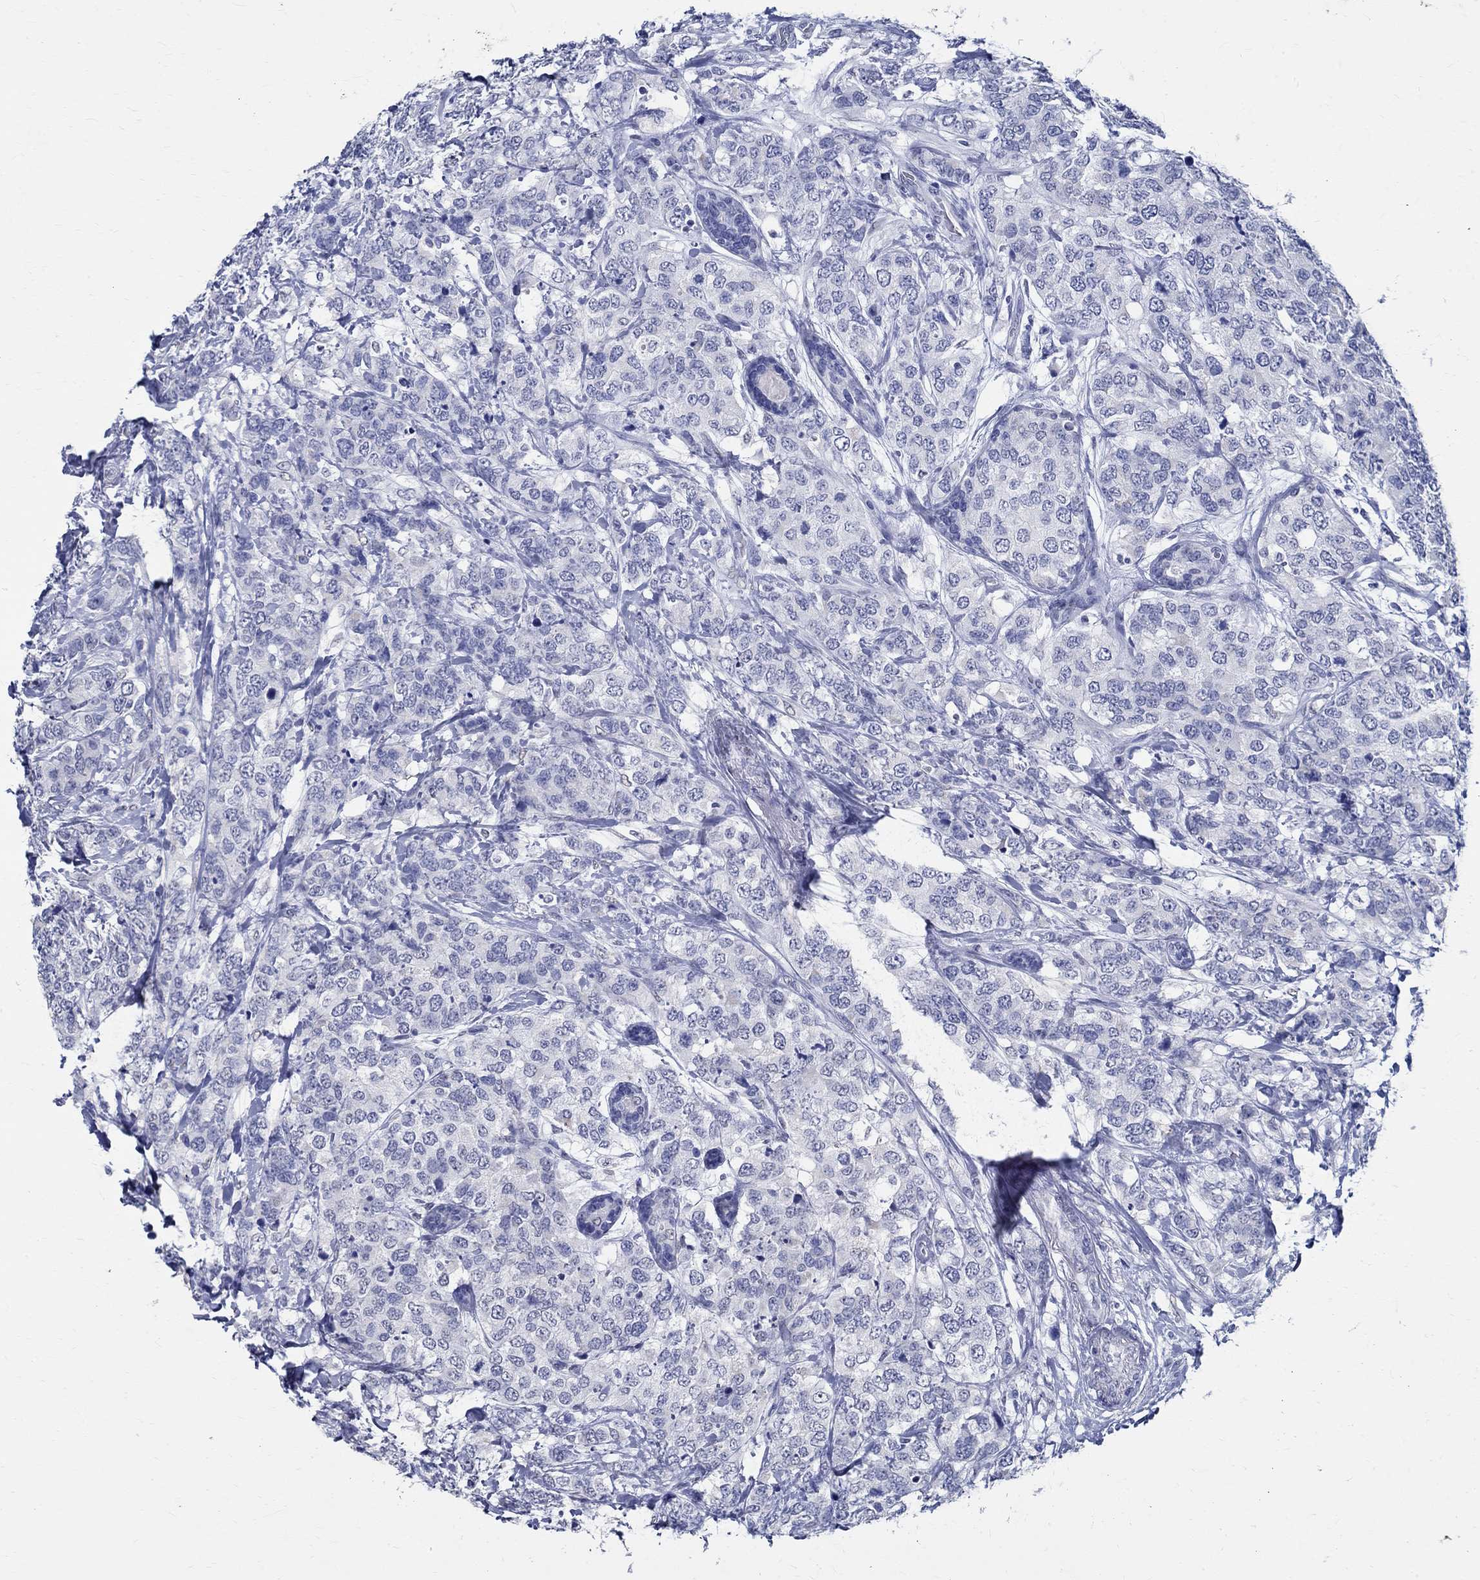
{"staining": {"intensity": "negative", "quantity": "none", "location": "none"}, "tissue": "breast cancer", "cell_type": "Tumor cells", "image_type": "cancer", "snomed": [{"axis": "morphology", "description": "Lobular carcinoma"}, {"axis": "topography", "description": "Breast"}], "caption": "IHC of breast cancer reveals no expression in tumor cells. (DAB (3,3'-diaminobenzidine) immunohistochemistry, high magnification).", "gene": "TSPAN16", "patient": {"sex": "female", "age": 59}}